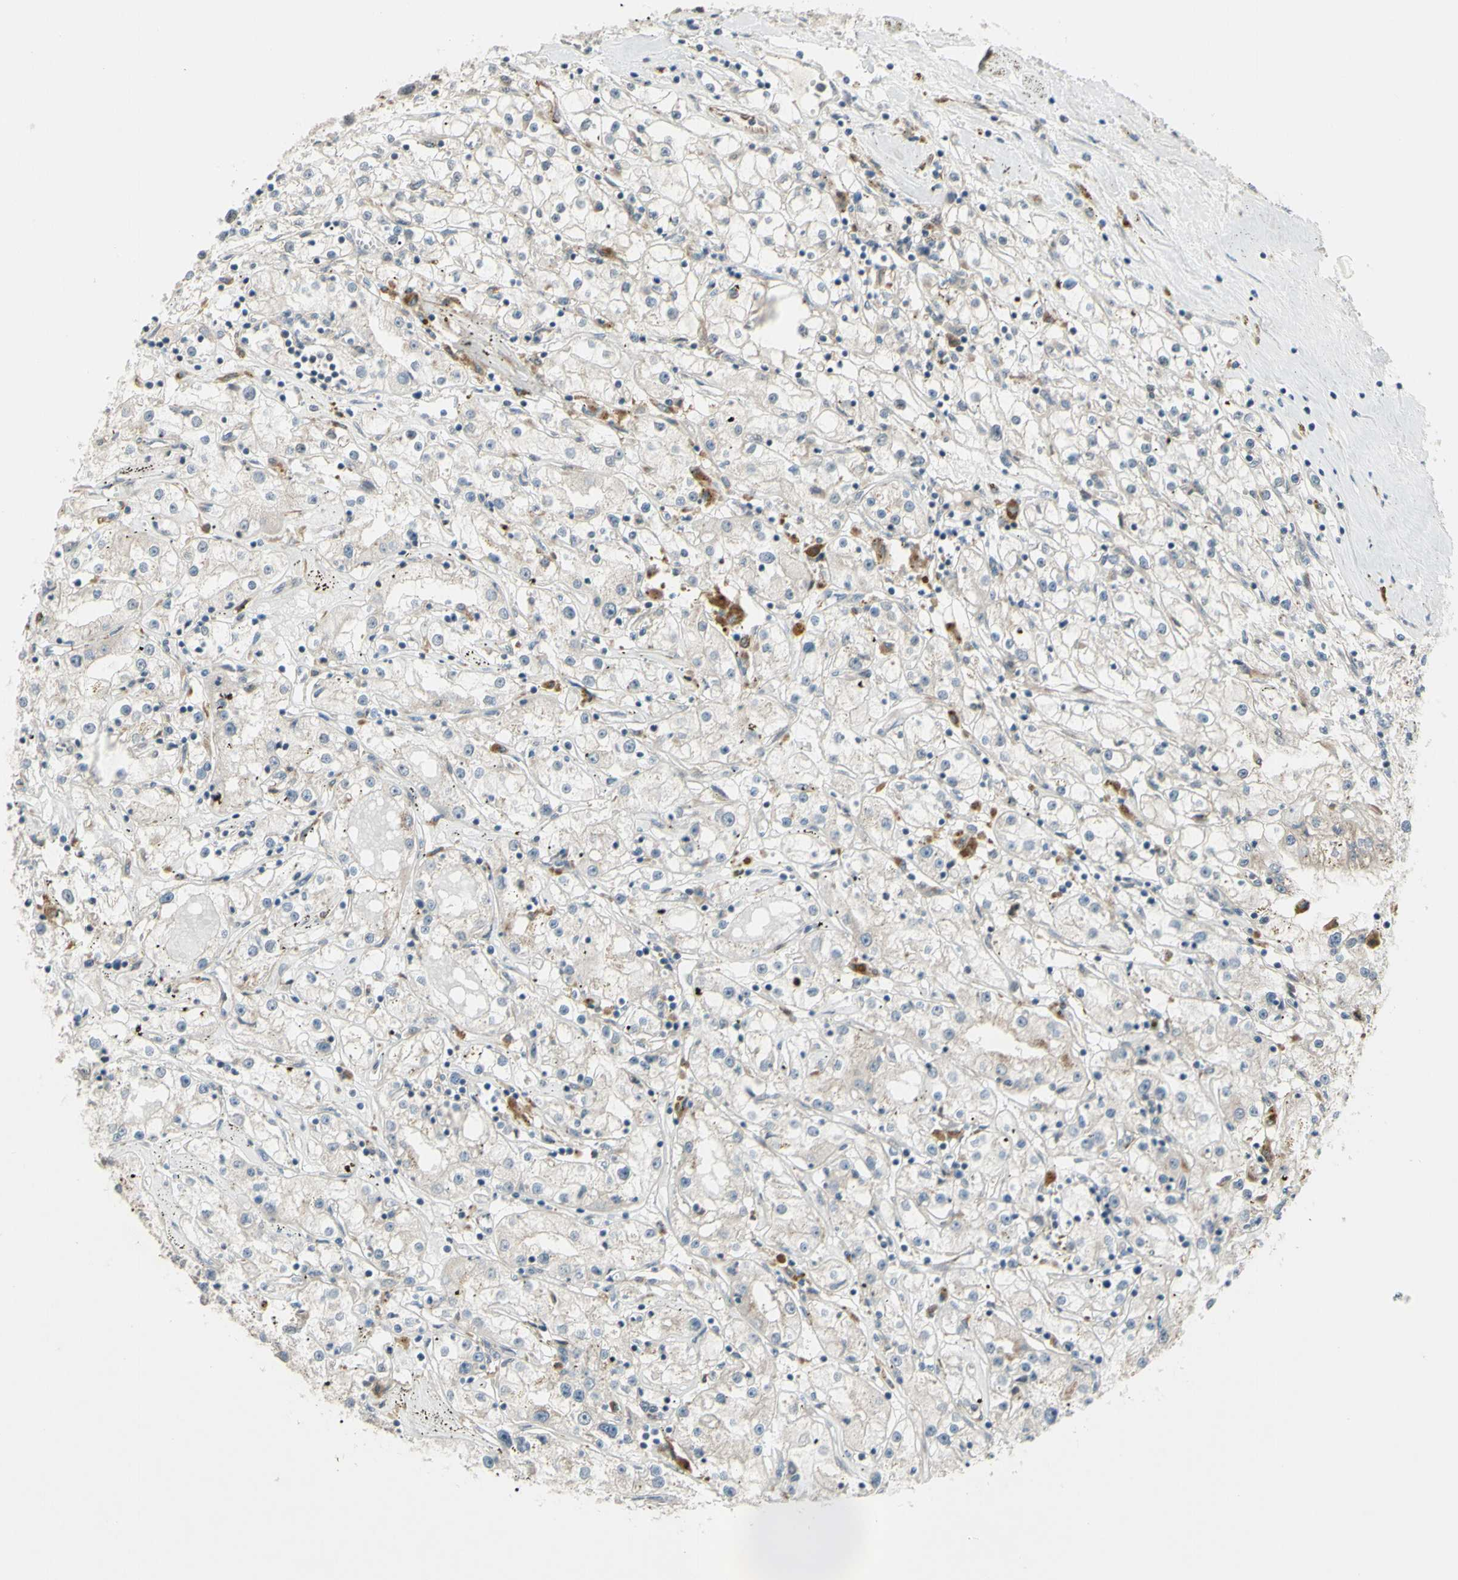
{"staining": {"intensity": "negative", "quantity": "none", "location": "none"}, "tissue": "renal cancer", "cell_type": "Tumor cells", "image_type": "cancer", "snomed": [{"axis": "morphology", "description": "Adenocarcinoma, NOS"}, {"axis": "topography", "description": "Kidney"}], "caption": "Tumor cells show no significant staining in renal cancer.", "gene": "FGFR2", "patient": {"sex": "male", "age": 56}}